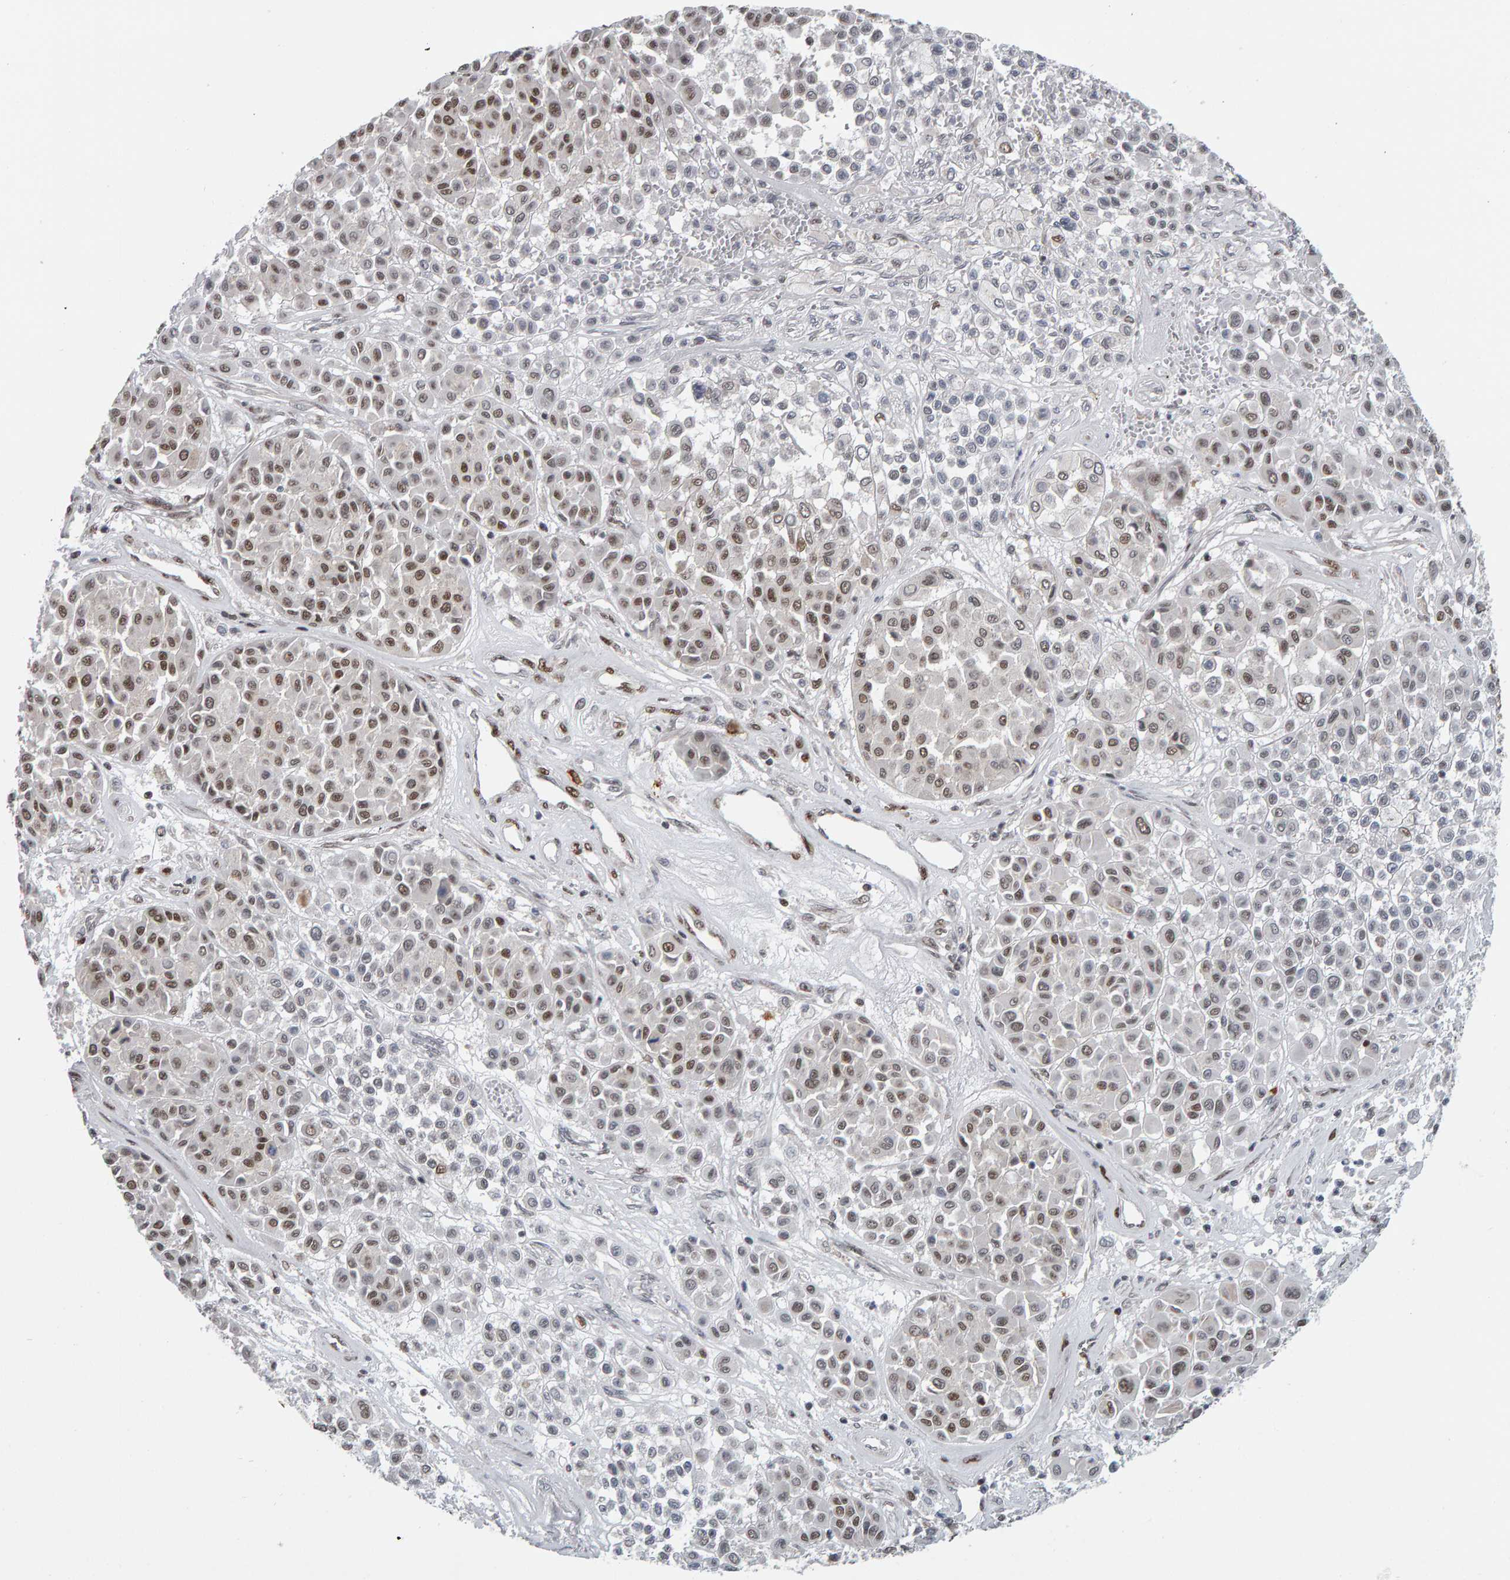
{"staining": {"intensity": "moderate", "quantity": "25%-75%", "location": "nuclear"}, "tissue": "melanoma", "cell_type": "Tumor cells", "image_type": "cancer", "snomed": [{"axis": "morphology", "description": "Malignant melanoma, Metastatic site"}, {"axis": "topography", "description": "Soft tissue"}], "caption": "IHC photomicrograph of neoplastic tissue: human malignant melanoma (metastatic site) stained using IHC reveals medium levels of moderate protein expression localized specifically in the nuclear of tumor cells, appearing as a nuclear brown color.", "gene": "ATF7IP", "patient": {"sex": "male", "age": 41}}